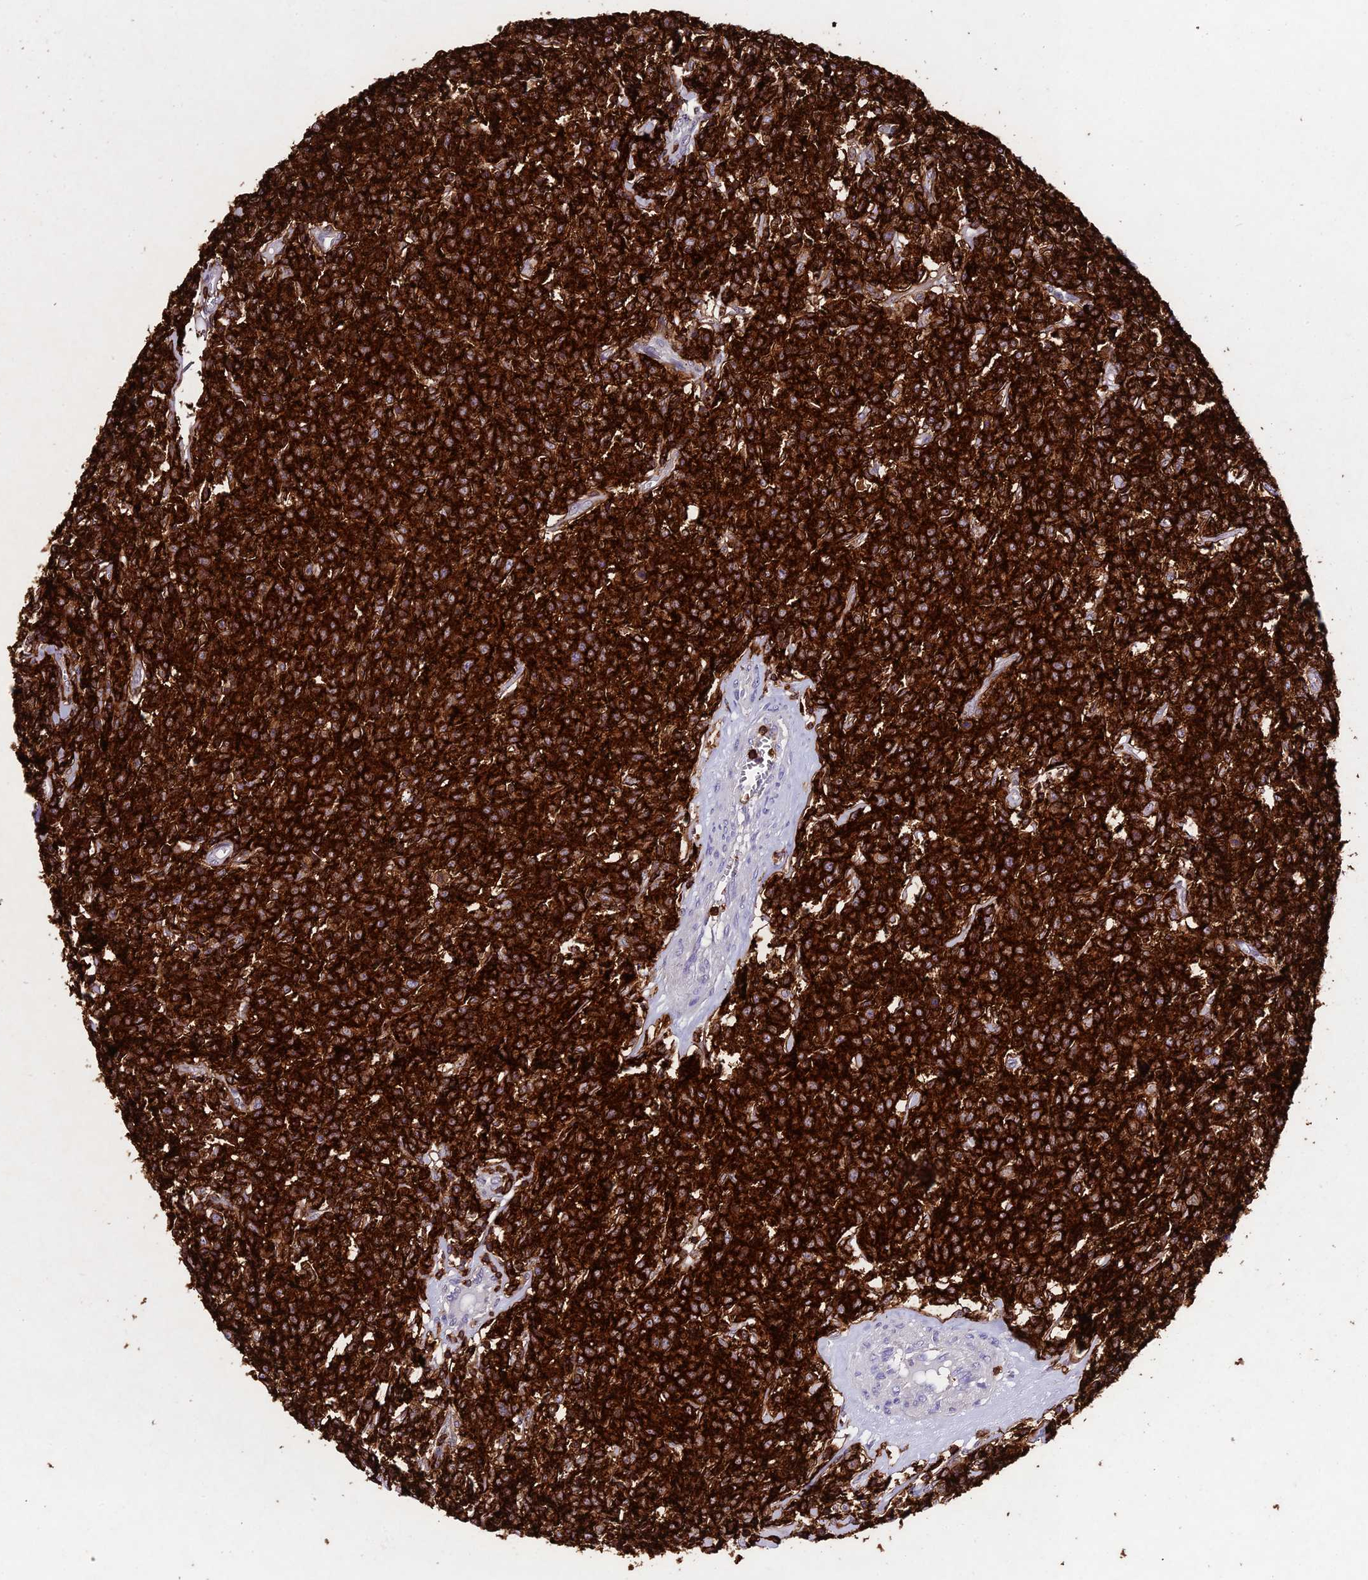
{"staining": {"intensity": "strong", "quantity": ">75%", "location": "cytoplasmic/membranous"}, "tissue": "lymphoma", "cell_type": "Tumor cells", "image_type": "cancer", "snomed": [{"axis": "morphology", "description": "Malignant lymphoma, non-Hodgkin's type, Low grade"}, {"axis": "topography", "description": "Small intestine"}], "caption": "Immunohistochemistry (IHC) of lymphoma exhibits high levels of strong cytoplasmic/membranous positivity in about >75% of tumor cells.", "gene": "PTPRCAP", "patient": {"sex": "female", "age": 59}}